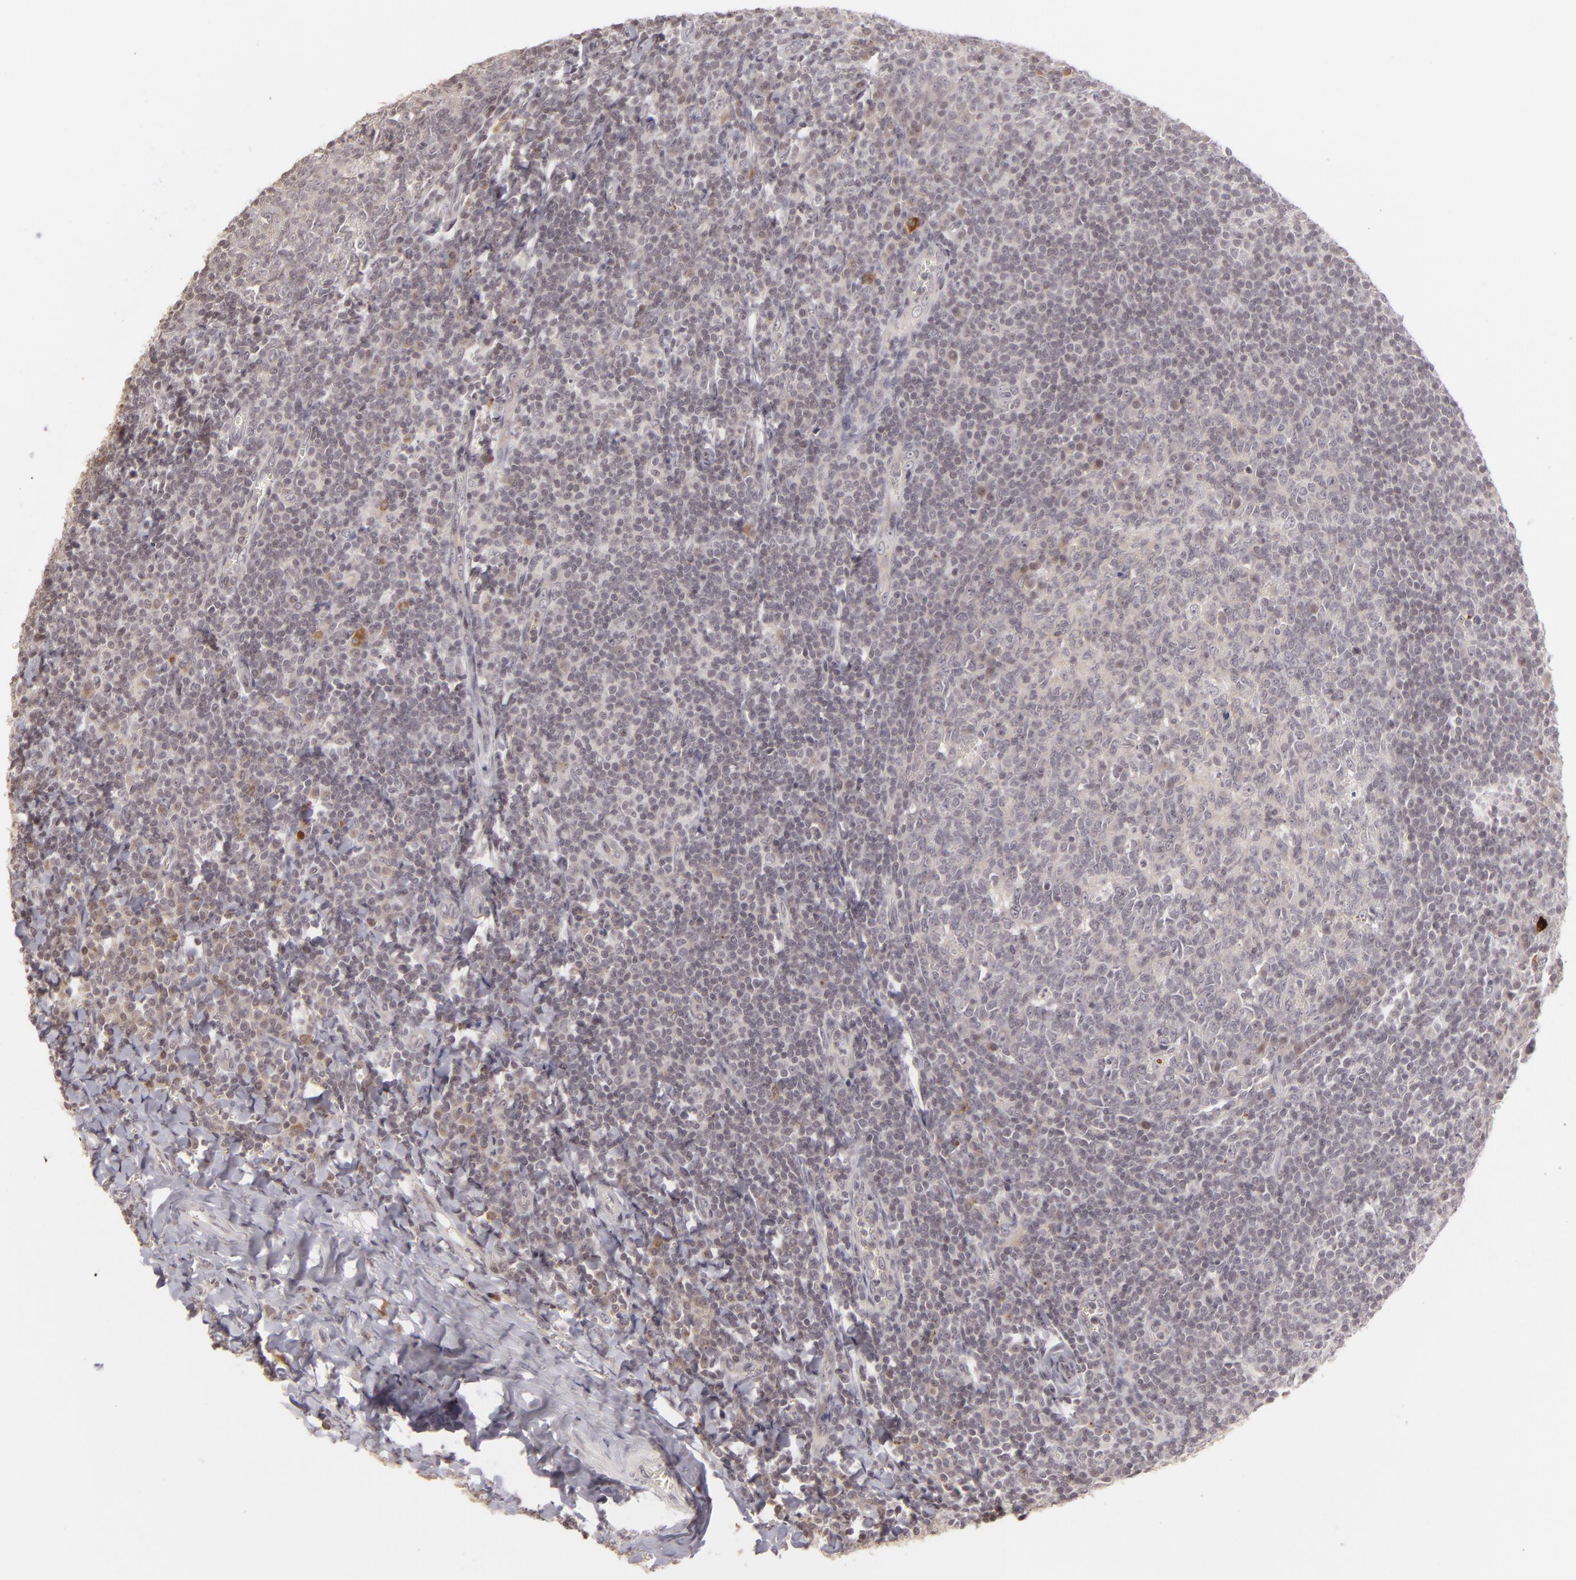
{"staining": {"intensity": "negative", "quantity": "none", "location": "none"}, "tissue": "tonsil", "cell_type": "Germinal center cells", "image_type": "normal", "snomed": [{"axis": "morphology", "description": "Normal tissue, NOS"}, {"axis": "topography", "description": "Tonsil"}], "caption": "Immunohistochemistry of normal tonsil shows no expression in germinal center cells.", "gene": "AKAP6", "patient": {"sex": "male", "age": 31}}